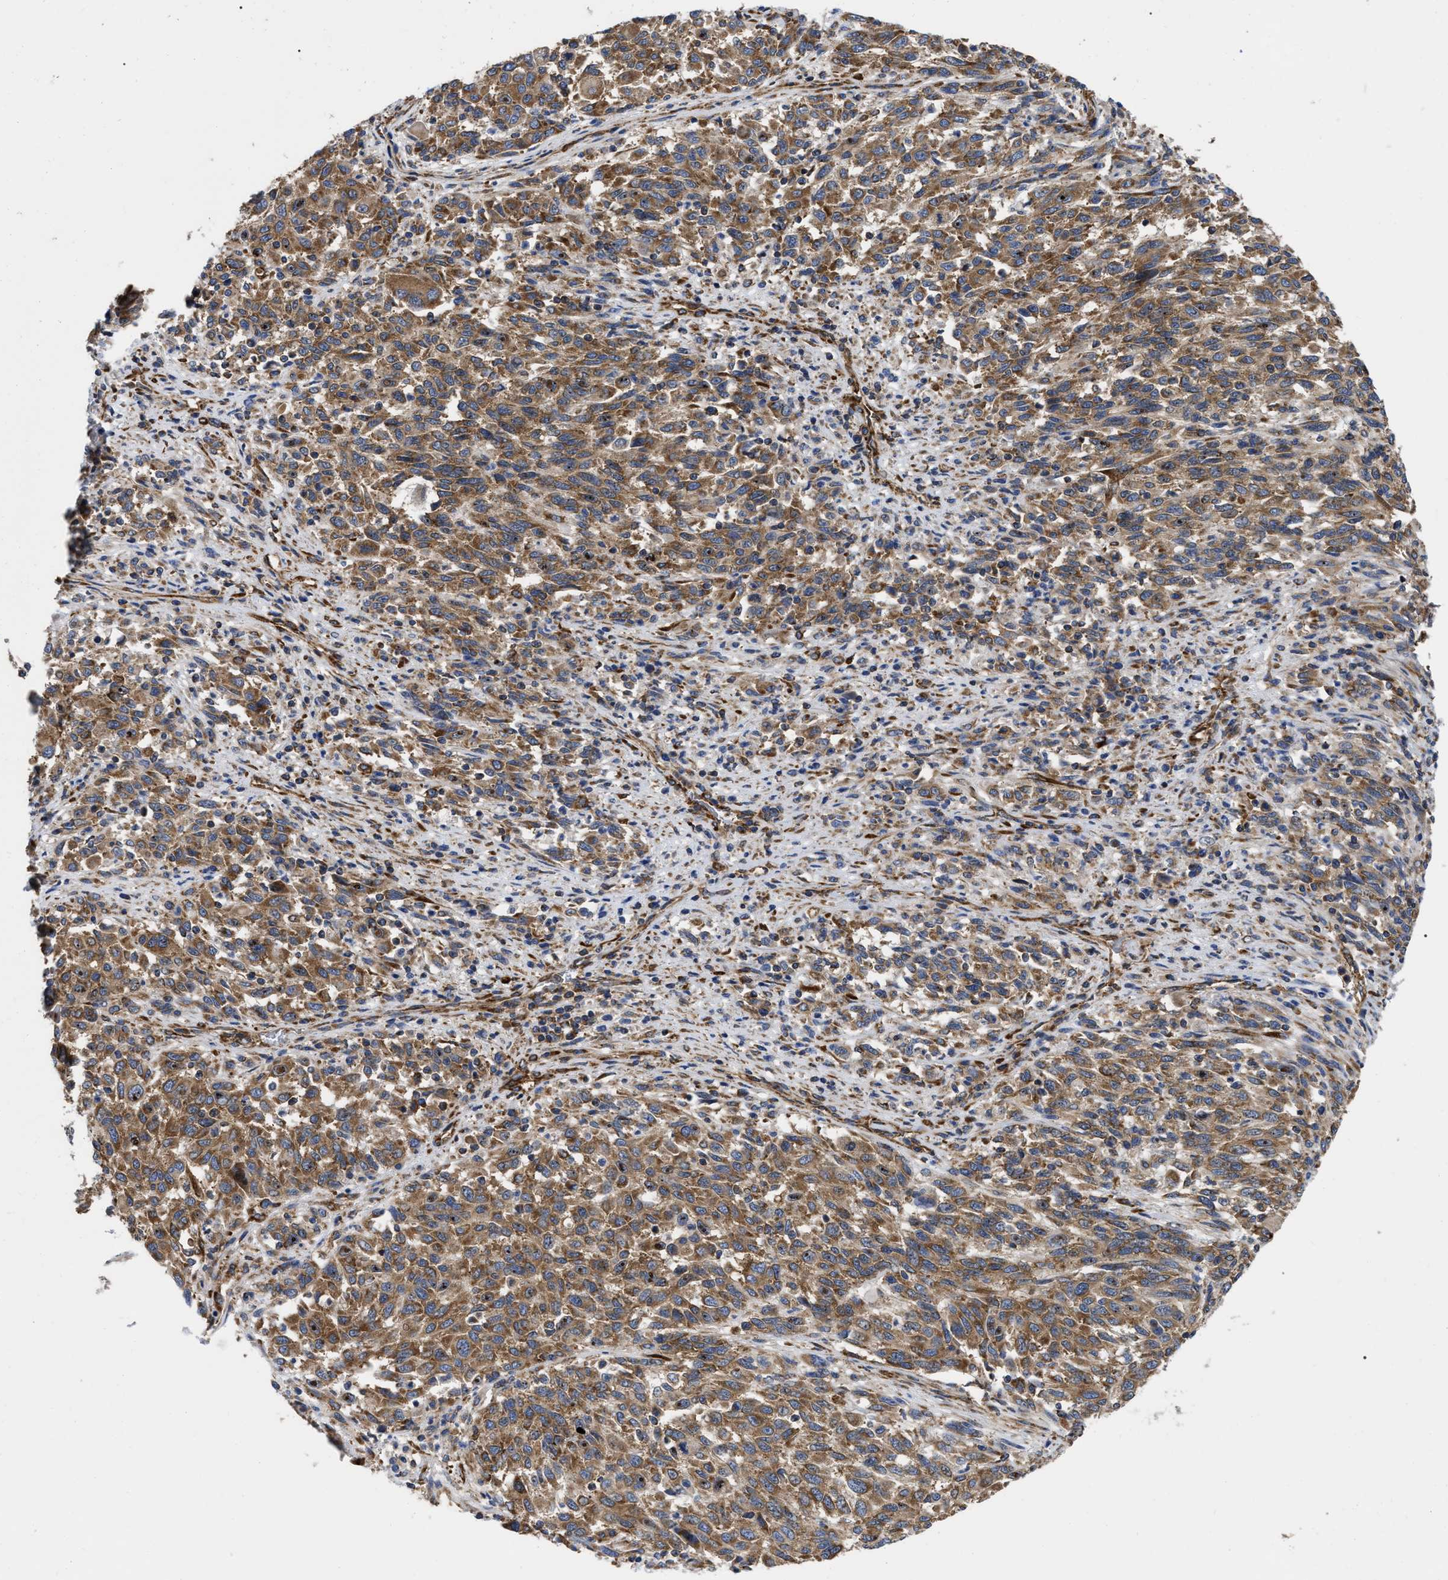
{"staining": {"intensity": "moderate", "quantity": ">75%", "location": "cytoplasmic/membranous"}, "tissue": "melanoma", "cell_type": "Tumor cells", "image_type": "cancer", "snomed": [{"axis": "morphology", "description": "Malignant melanoma, Metastatic site"}, {"axis": "topography", "description": "Lymph node"}], "caption": "Immunohistochemistry (DAB) staining of malignant melanoma (metastatic site) exhibits moderate cytoplasmic/membranous protein staining in approximately >75% of tumor cells. The protein of interest is shown in brown color, while the nuclei are stained blue.", "gene": "FAM120A", "patient": {"sex": "male", "age": 61}}